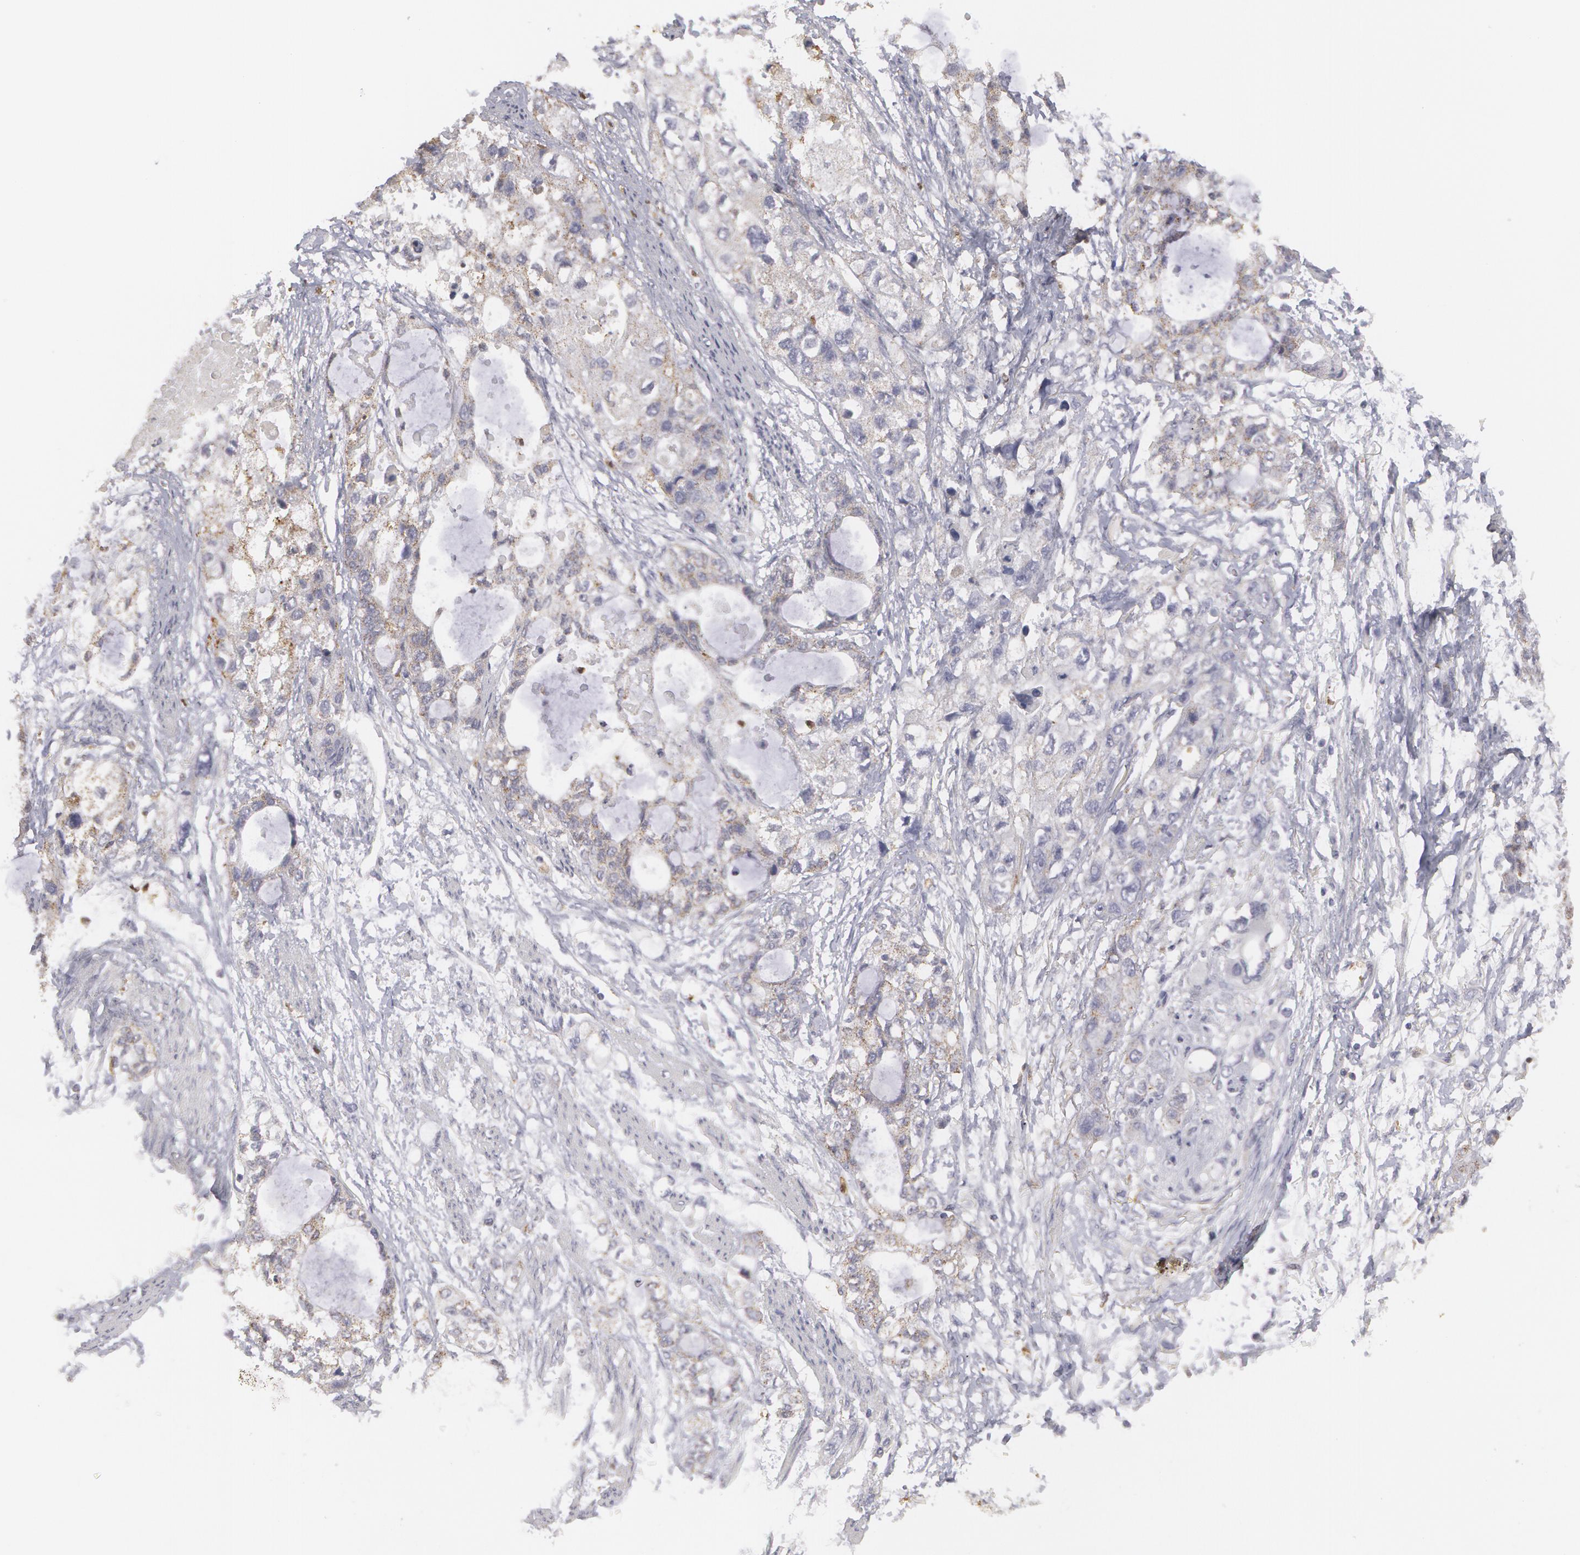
{"staining": {"intensity": "weak", "quantity": "25%-75%", "location": "cytoplasmic/membranous"}, "tissue": "stomach cancer", "cell_type": "Tumor cells", "image_type": "cancer", "snomed": [{"axis": "morphology", "description": "Adenocarcinoma, NOS"}, {"axis": "topography", "description": "Stomach, upper"}], "caption": "Protein expression analysis of adenocarcinoma (stomach) exhibits weak cytoplasmic/membranous staining in approximately 25%-75% of tumor cells.", "gene": "CAT", "patient": {"sex": "female", "age": 52}}